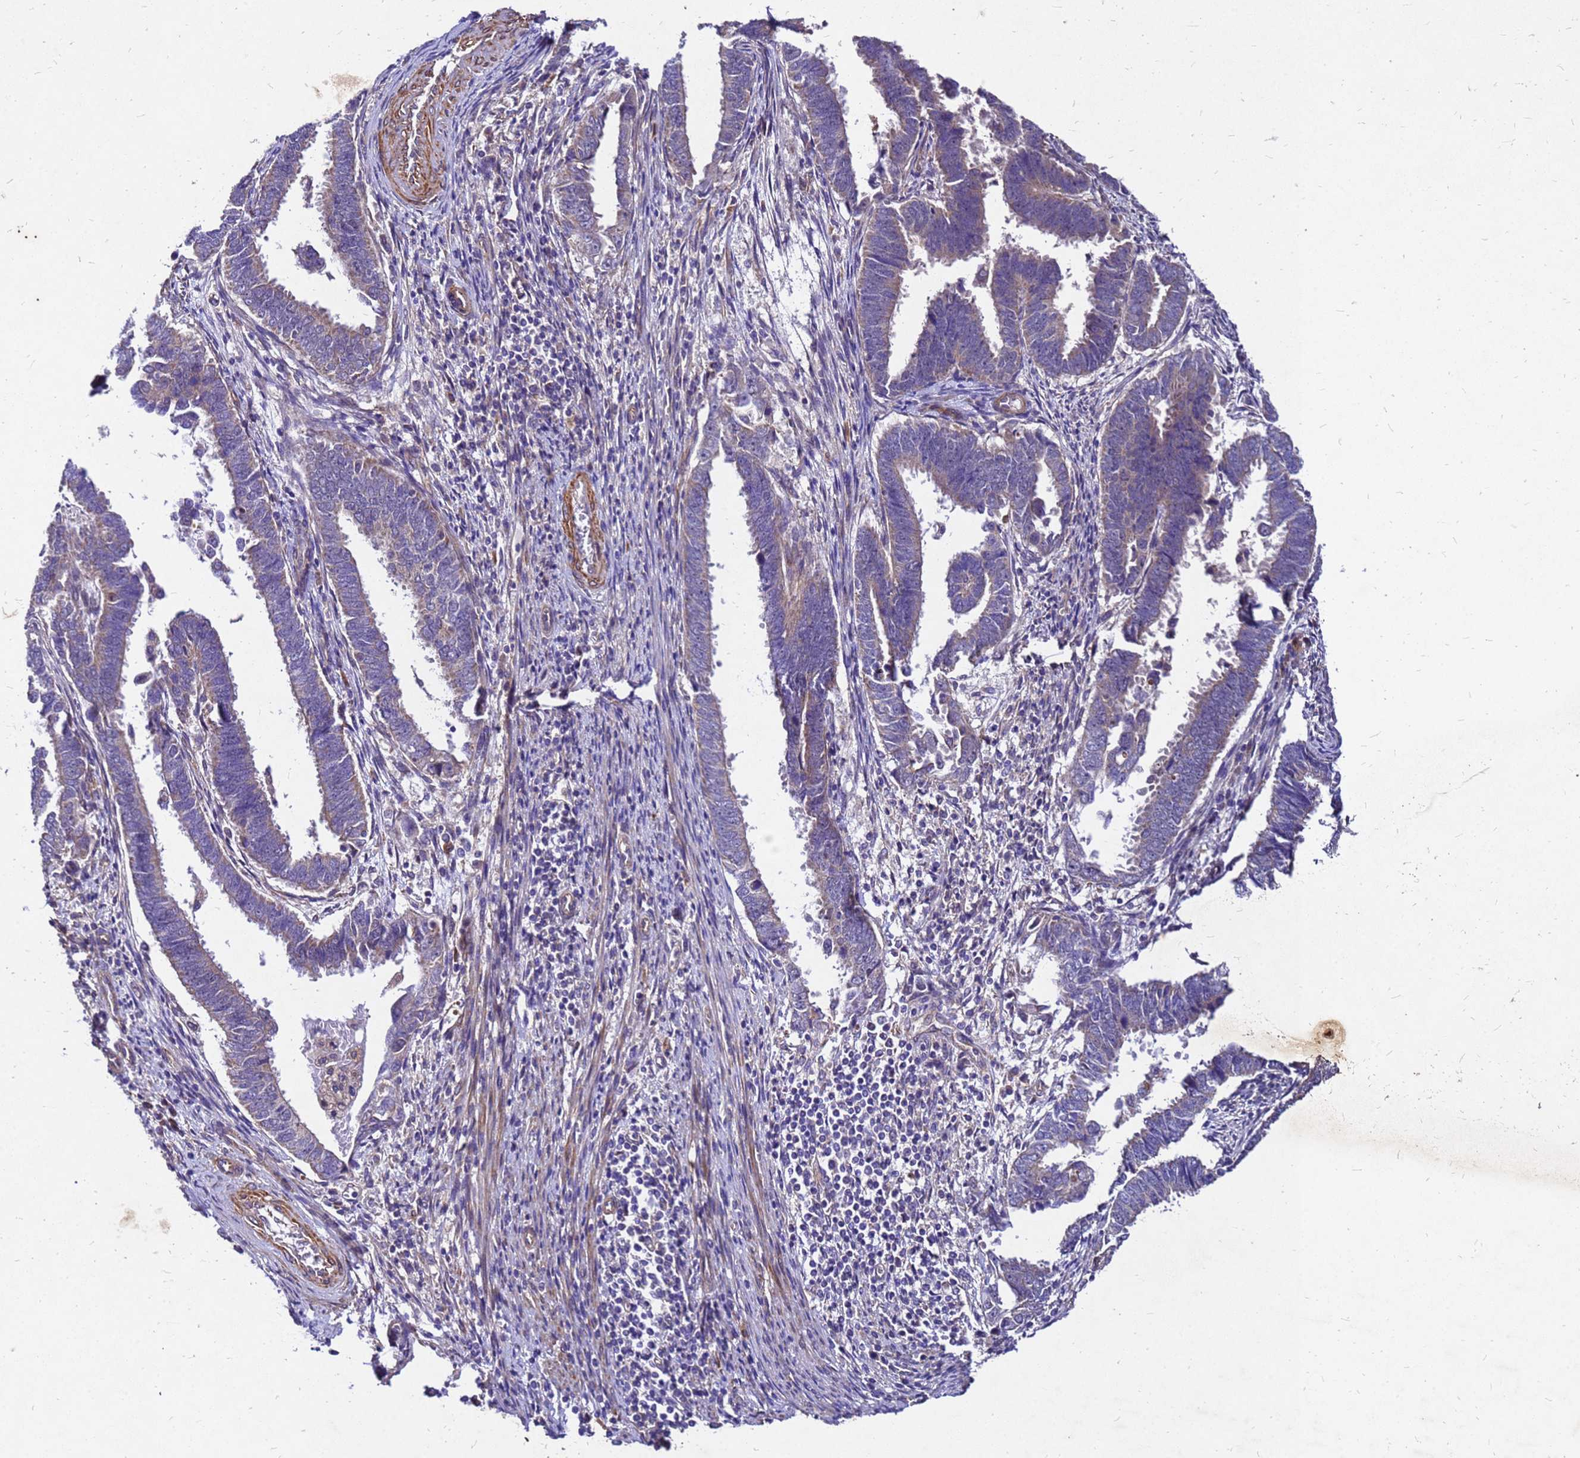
{"staining": {"intensity": "weak", "quantity": "25%-75%", "location": "cytoplasmic/membranous"}, "tissue": "endometrial cancer", "cell_type": "Tumor cells", "image_type": "cancer", "snomed": [{"axis": "morphology", "description": "Adenocarcinoma, NOS"}, {"axis": "topography", "description": "Endometrium"}], "caption": "Immunohistochemical staining of human endometrial adenocarcinoma demonstrates weak cytoplasmic/membranous protein positivity in approximately 25%-75% of tumor cells.", "gene": "DUSP23", "patient": {"sex": "female", "age": 75}}